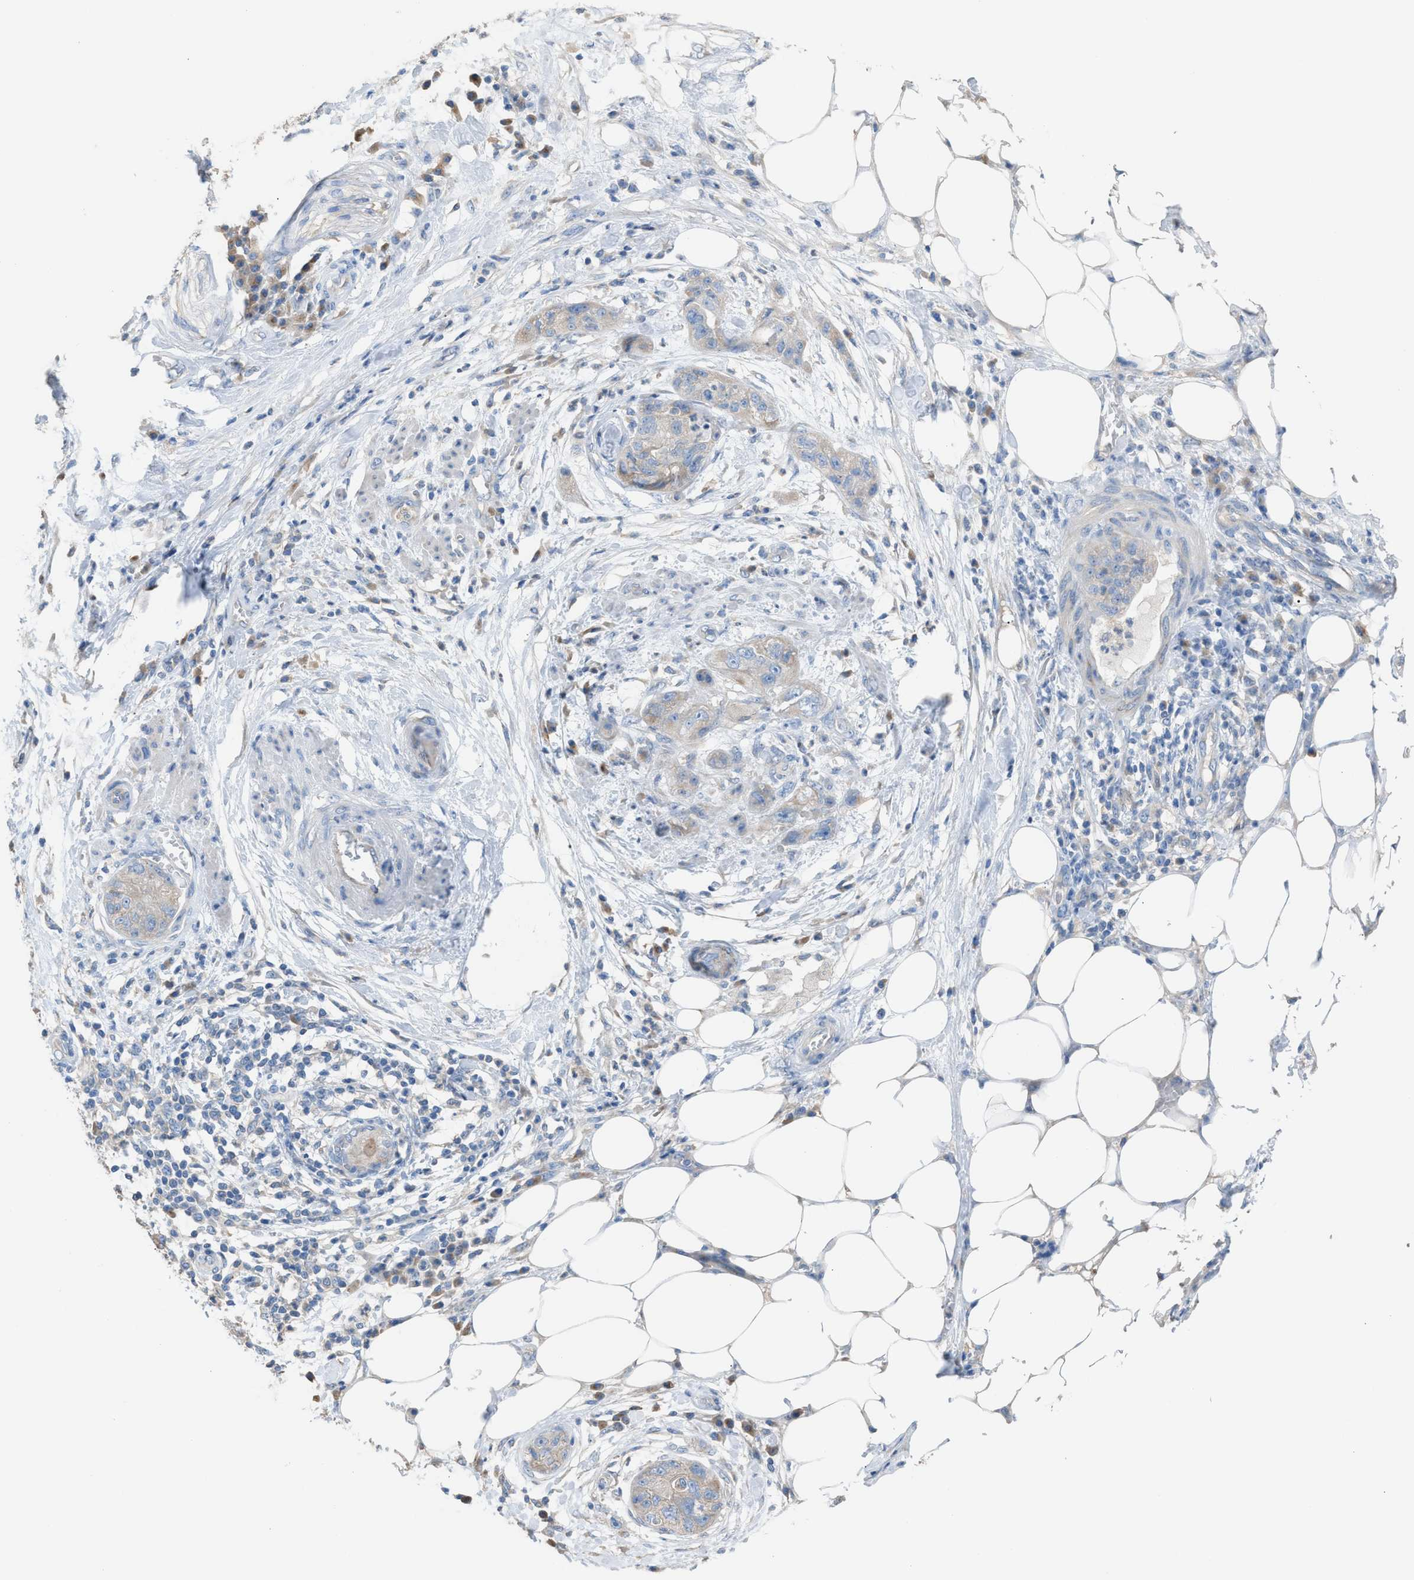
{"staining": {"intensity": "weak", "quantity": "<25%", "location": "cytoplasmic/membranous"}, "tissue": "pancreatic cancer", "cell_type": "Tumor cells", "image_type": "cancer", "snomed": [{"axis": "morphology", "description": "Adenocarcinoma, NOS"}, {"axis": "topography", "description": "Pancreas"}], "caption": "This is a image of IHC staining of pancreatic cancer (adenocarcinoma), which shows no staining in tumor cells. (DAB (3,3'-diaminobenzidine) immunohistochemistry (IHC), high magnification).", "gene": "NQO2", "patient": {"sex": "female", "age": 78}}